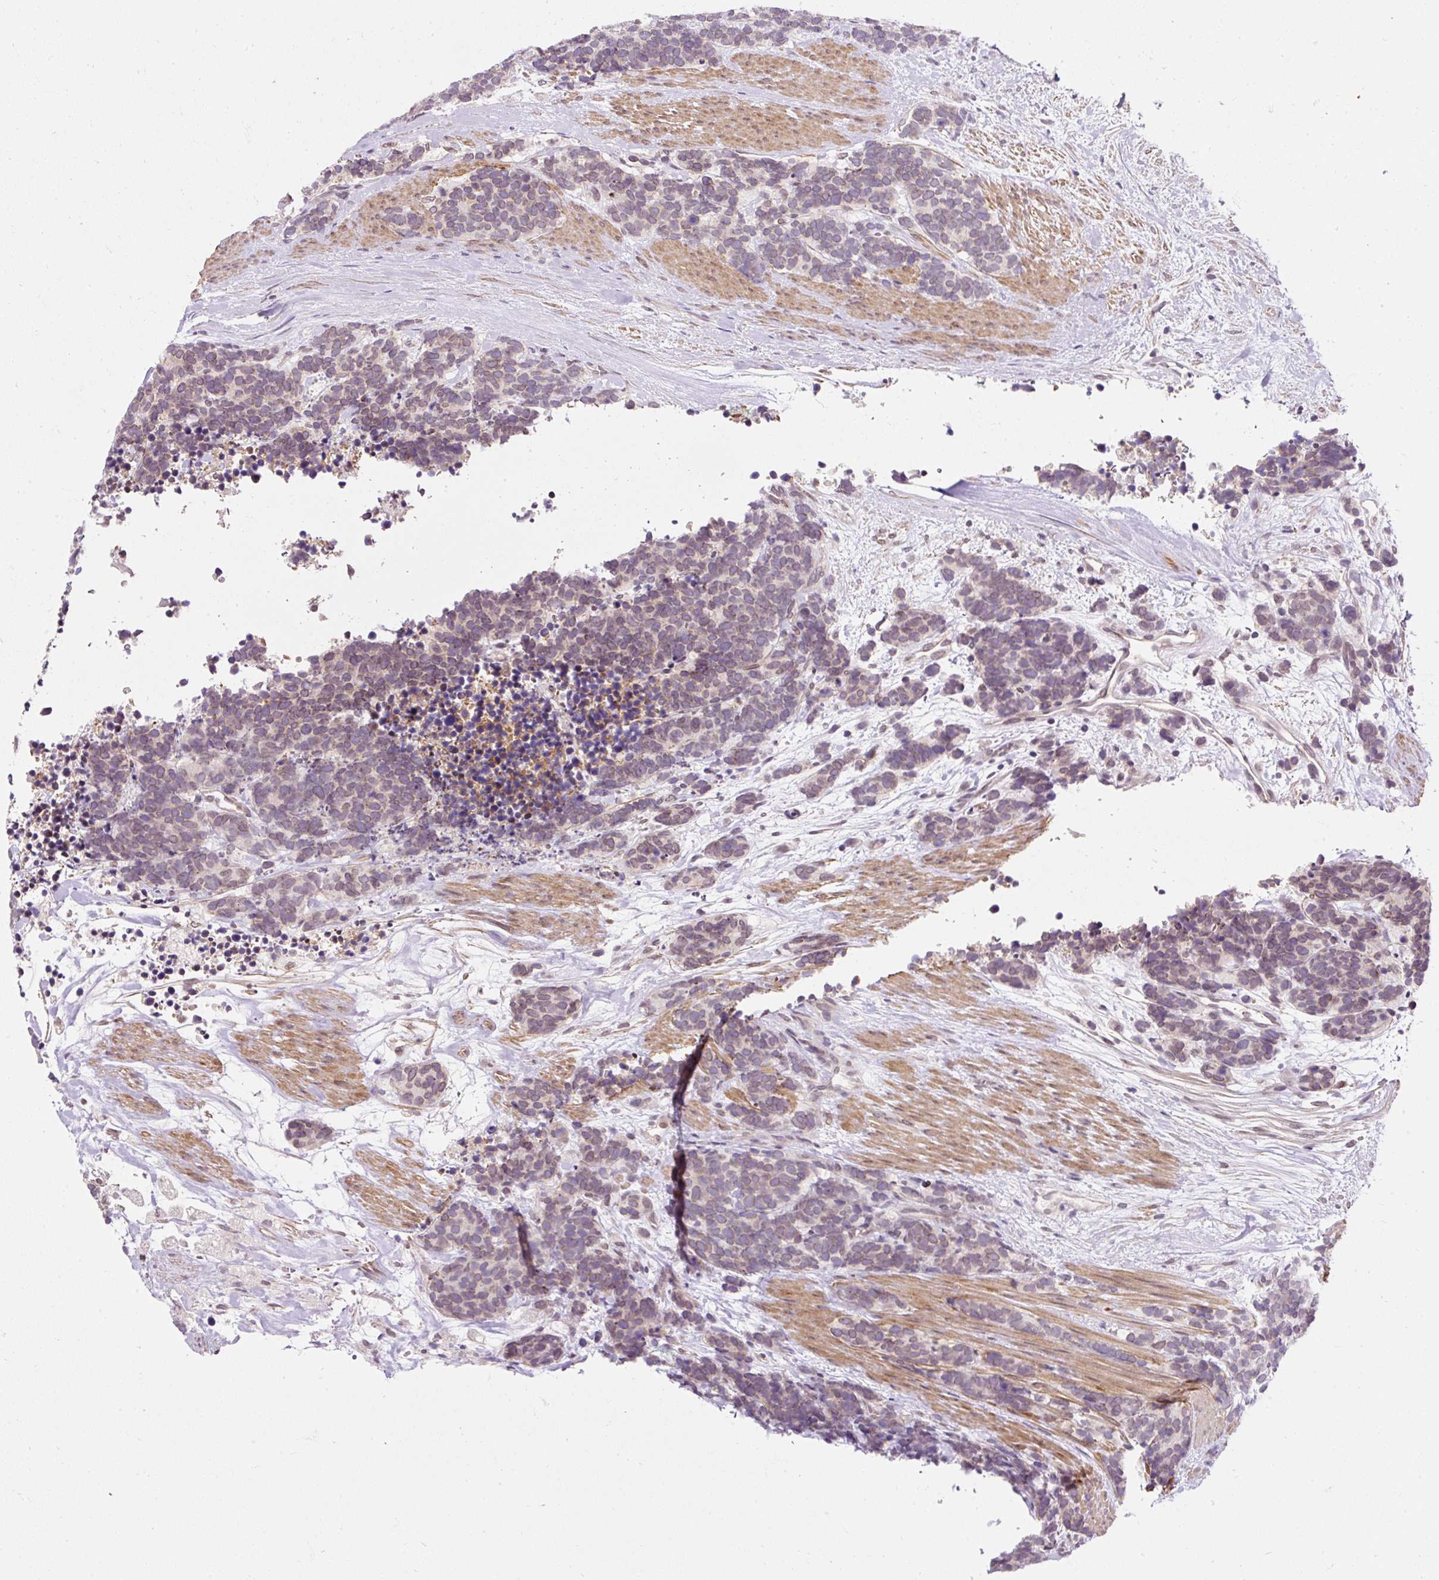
{"staining": {"intensity": "weak", "quantity": ">75%", "location": "cytoplasmic/membranous,nuclear"}, "tissue": "carcinoid", "cell_type": "Tumor cells", "image_type": "cancer", "snomed": [{"axis": "morphology", "description": "Carcinoma, NOS"}, {"axis": "morphology", "description": "Carcinoid, malignant, NOS"}, {"axis": "topography", "description": "Prostate"}], "caption": "This micrograph demonstrates carcinoid stained with immunohistochemistry to label a protein in brown. The cytoplasmic/membranous and nuclear of tumor cells show weak positivity for the protein. Nuclei are counter-stained blue.", "gene": "ZNF610", "patient": {"sex": "male", "age": 57}}